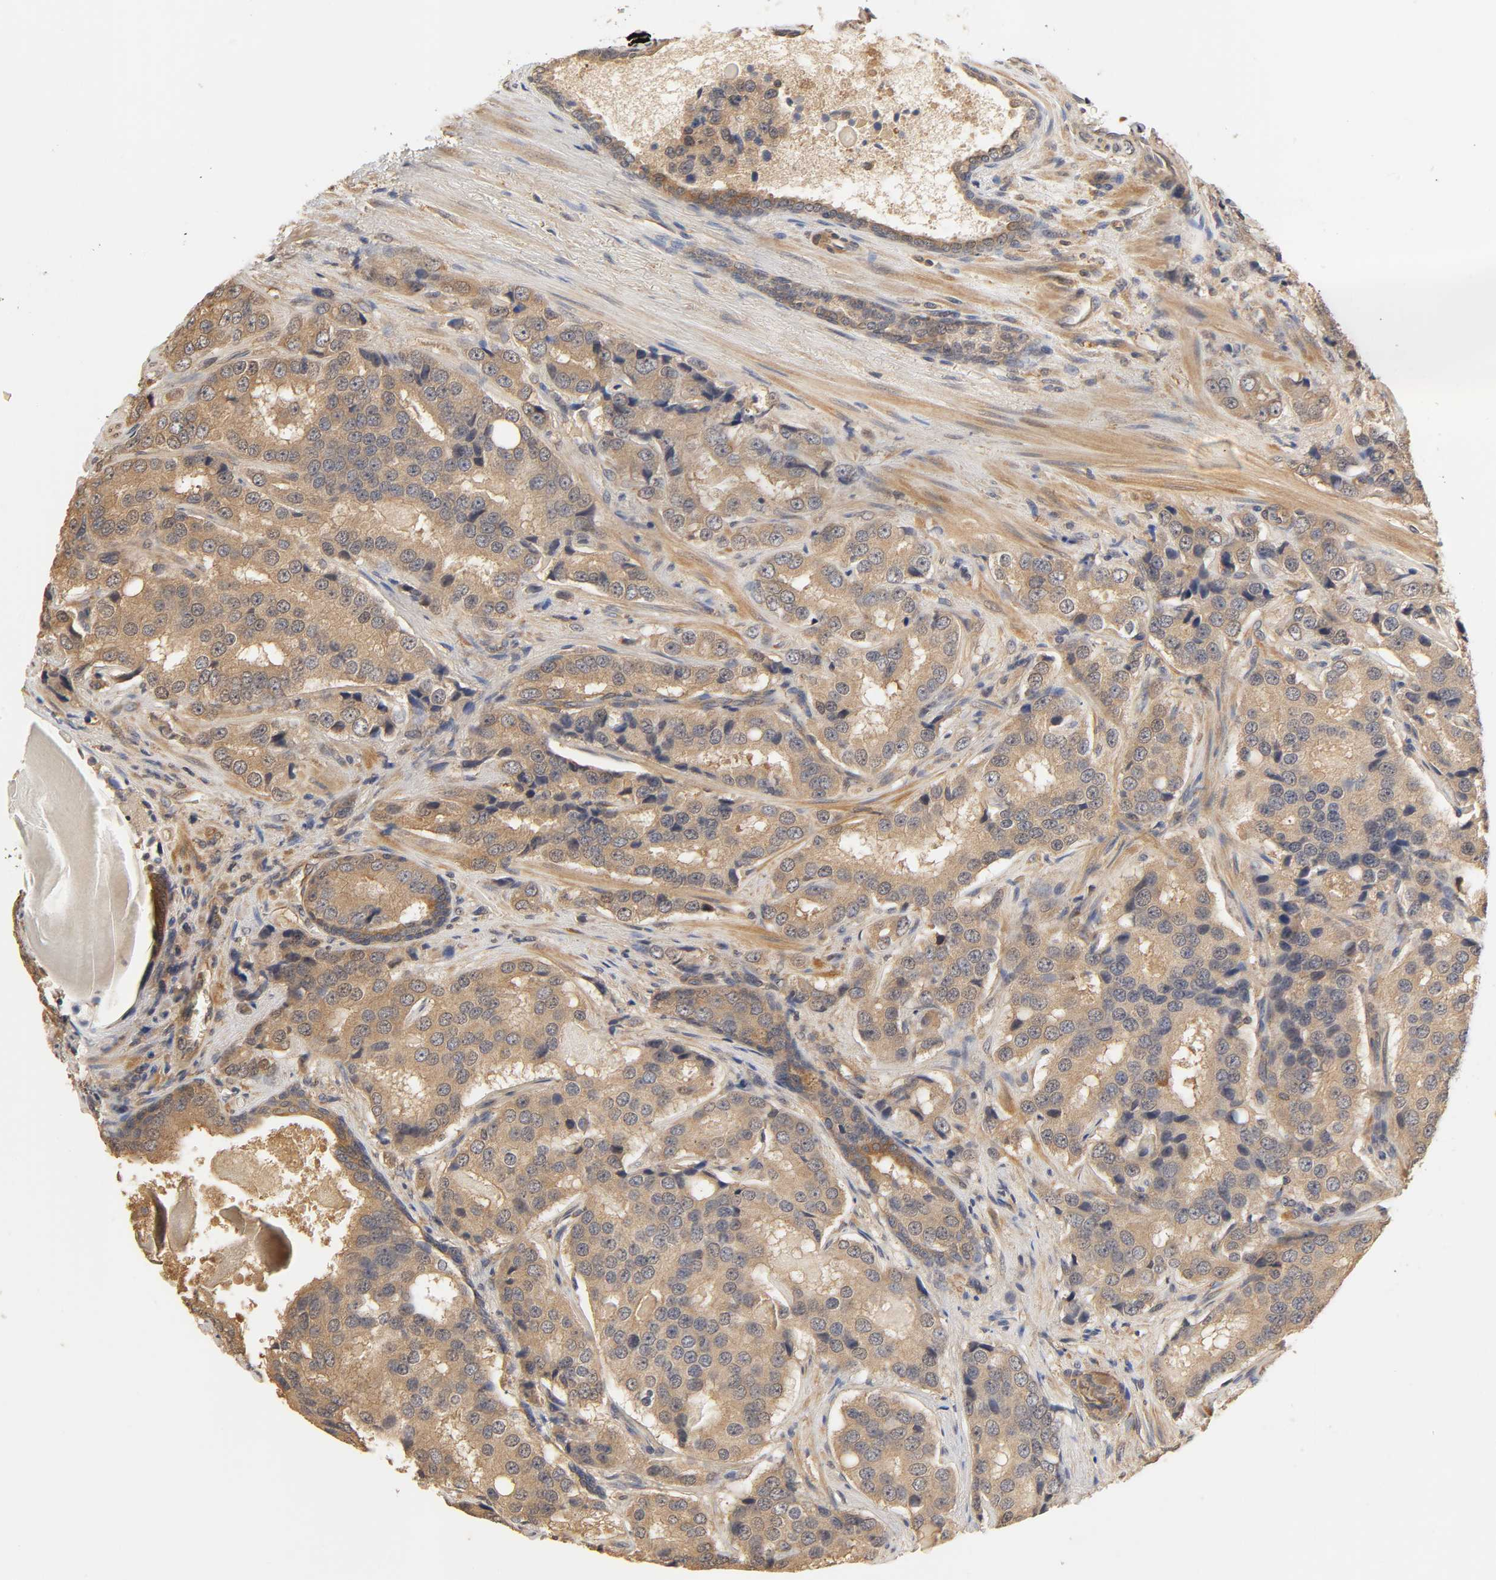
{"staining": {"intensity": "moderate", "quantity": ">75%", "location": "cytoplasmic/membranous"}, "tissue": "prostate cancer", "cell_type": "Tumor cells", "image_type": "cancer", "snomed": [{"axis": "morphology", "description": "Adenocarcinoma, High grade"}, {"axis": "topography", "description": "Prostate"}], "caption": "Immunohistochemical staining of human adenocarcinoma (high-grade) (prostate) shows moderate cytoplasmic/membranous protein staining in approximately >75% of tumor cells.", "gene": "PDE5A", "patient": {"sex": "male", "age": 58}}